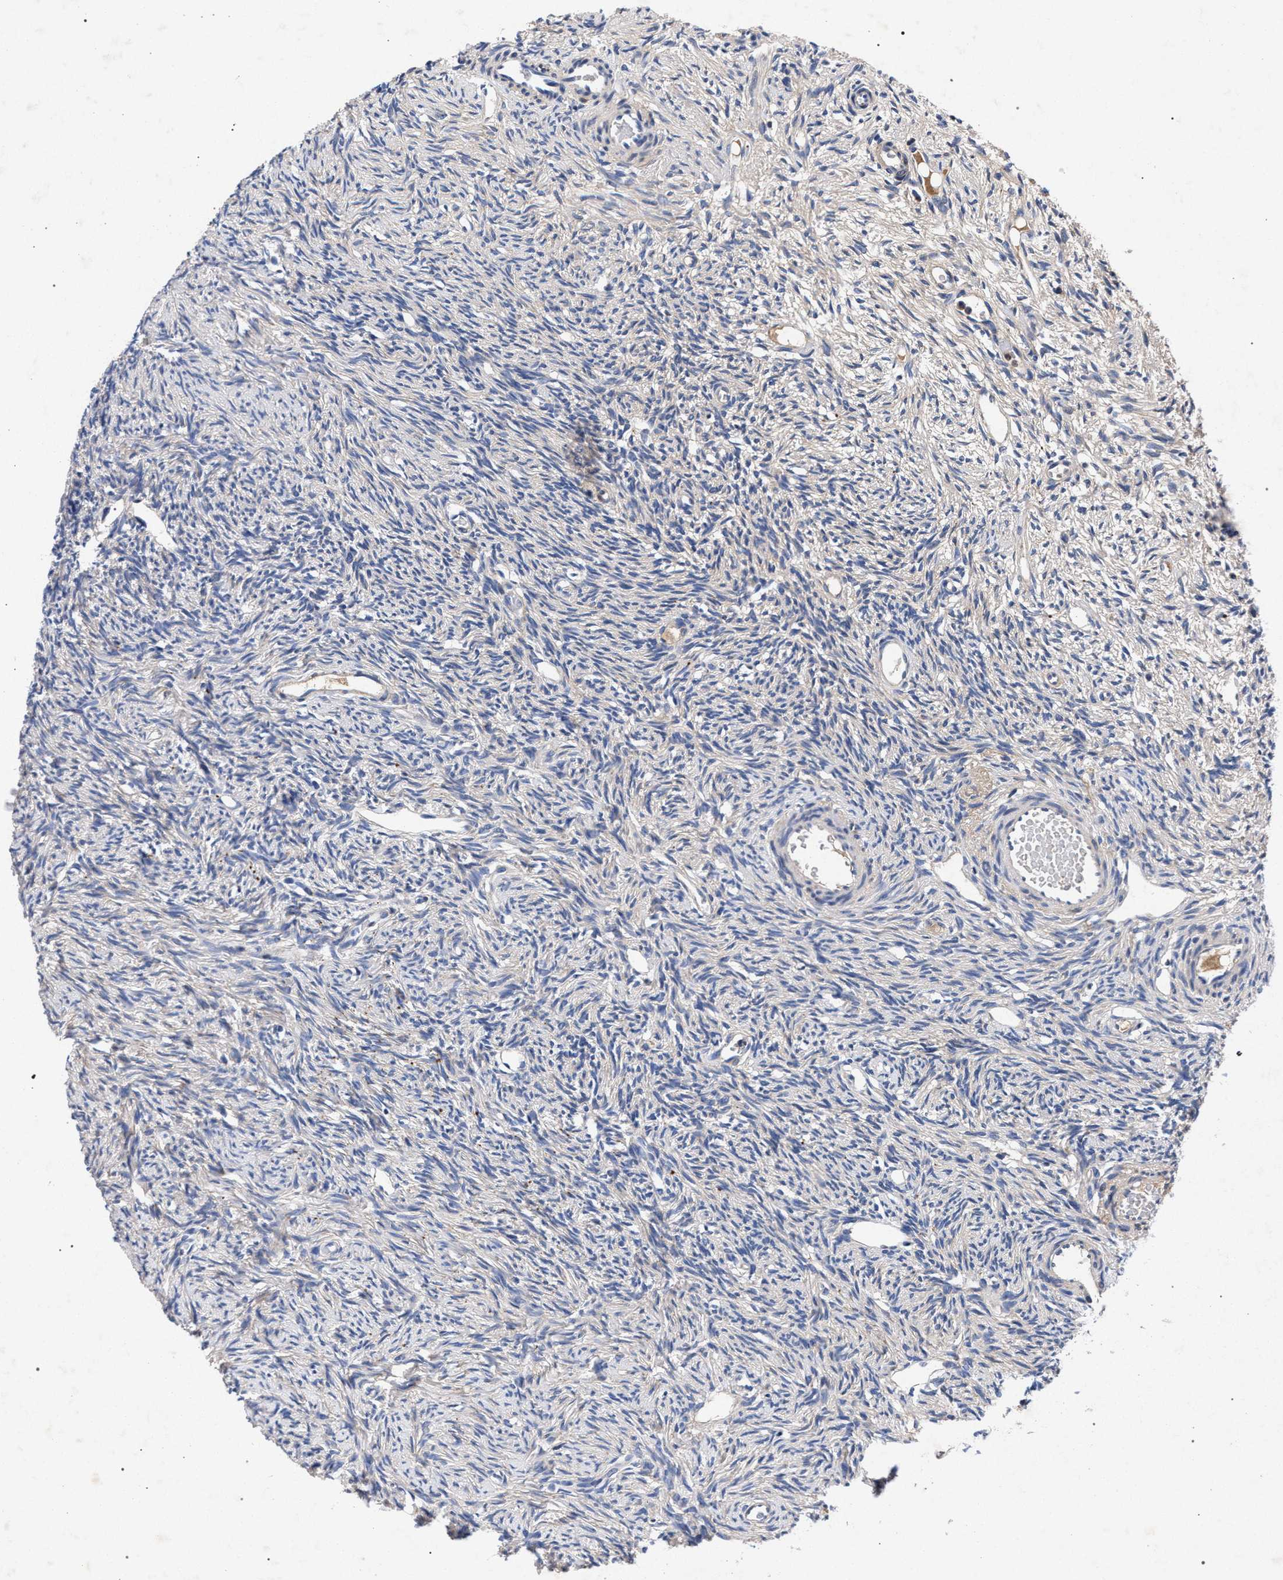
{"staining": {"intensity": "negative", "quantity": "none", "location": "none"}, "tissue": "ovary", "cell_type": "Ovarian stroma cells", "image_type": "normal", "snomed": [{"axis": "morphology", "description": "Normal tissue, NOS"}, {"axis": "topography", "description": "Ovary"}], "caption": "Immunohistochemistry photomicrograph of benign ovary: ovary stained with DAB (3,3'-diaminobenzidine) exhibits no significant protein positivity in ovarian stroma cells.", "gene": "HSD17B14", "patient": {"sex": "female", "age": 33}}